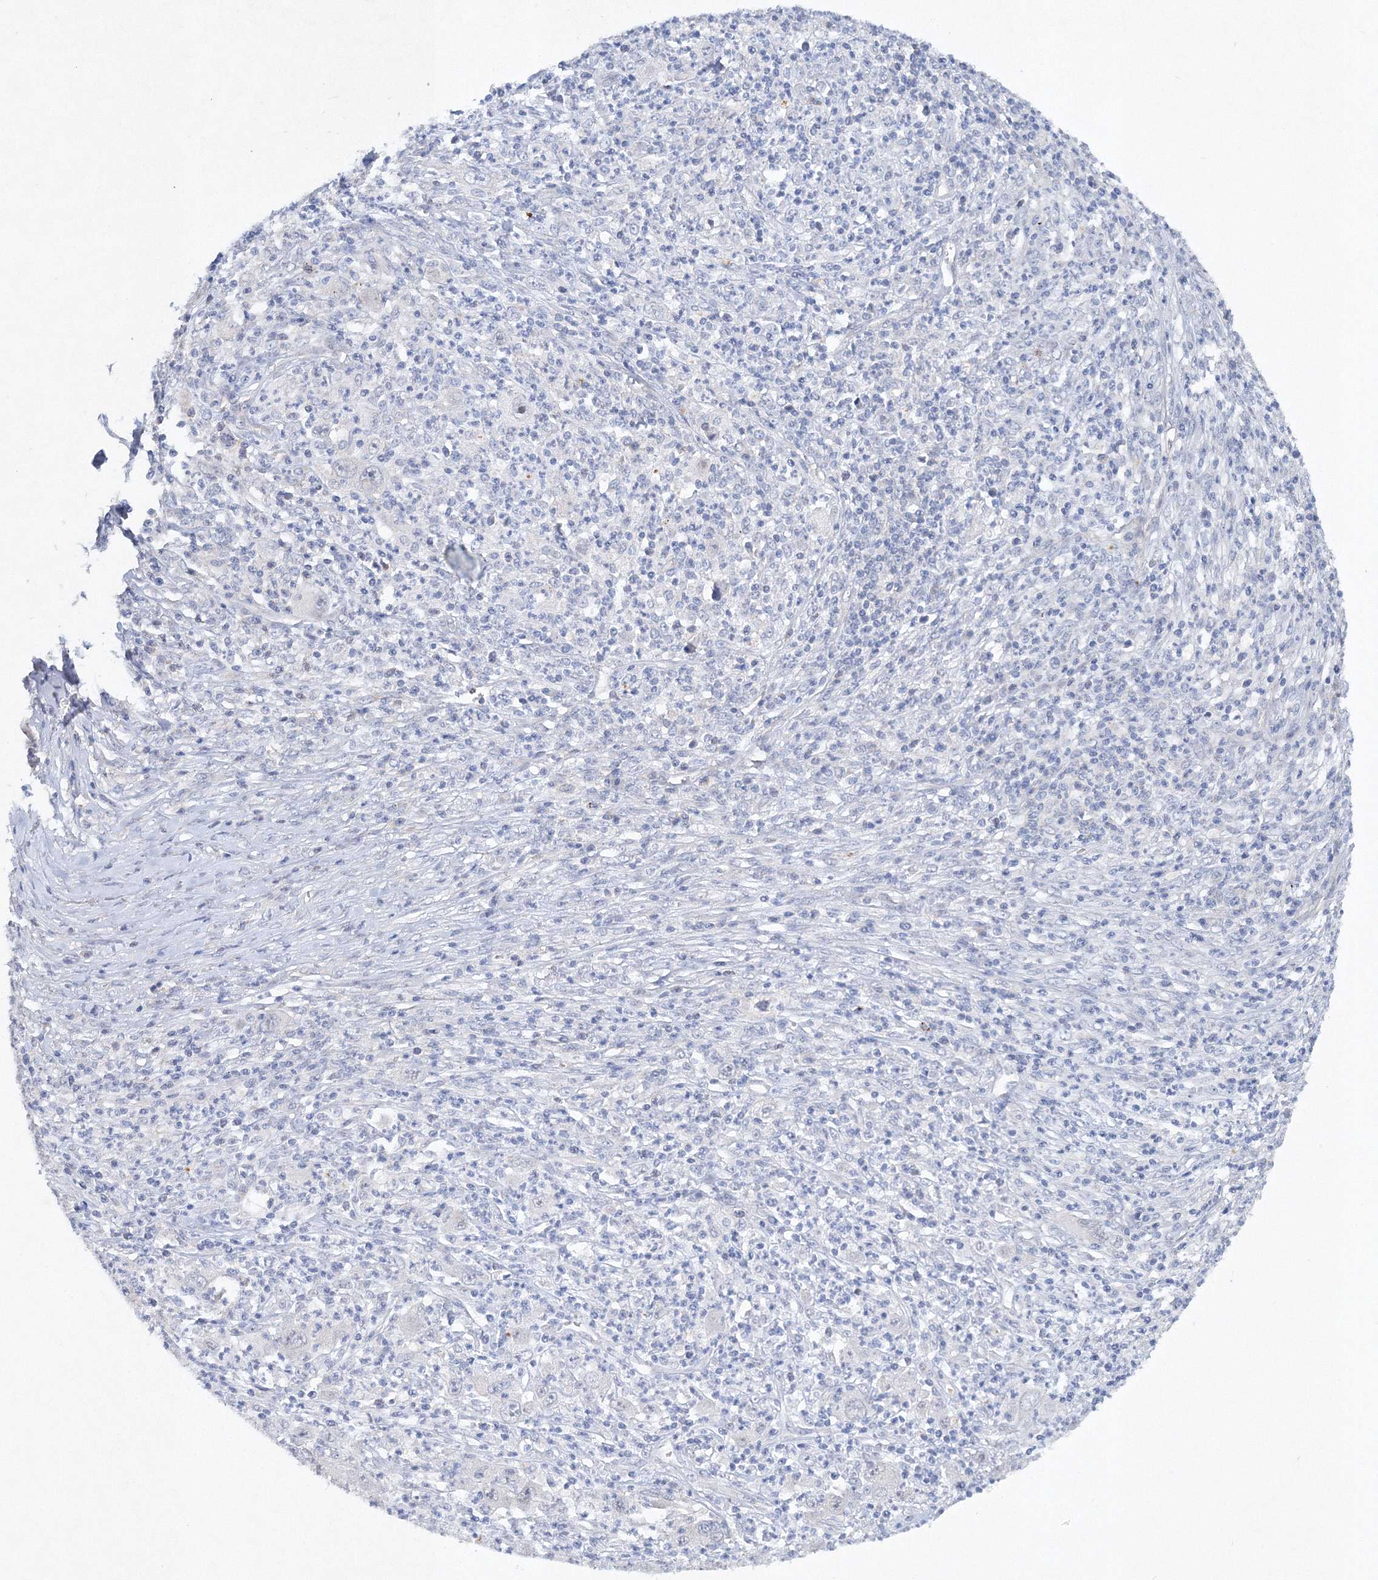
{"staining": {"intensity": "negative", "quantity": "none", "location": "none"}, "tissue": "melanoma", "cell_type": "Tumor cells", "image_type": "cancer", "snomed": [{"axis": "morphology", "description": "Malignant melanoma, Metastatic site"}, {"axis": "topography", "description": "Skin"}], "caption": "There is no significant staining in tumor cells of malignant melanoma (metastatic site).", "gene": "SH3BP5", "patient": {"sex": "female", "age": 56}}